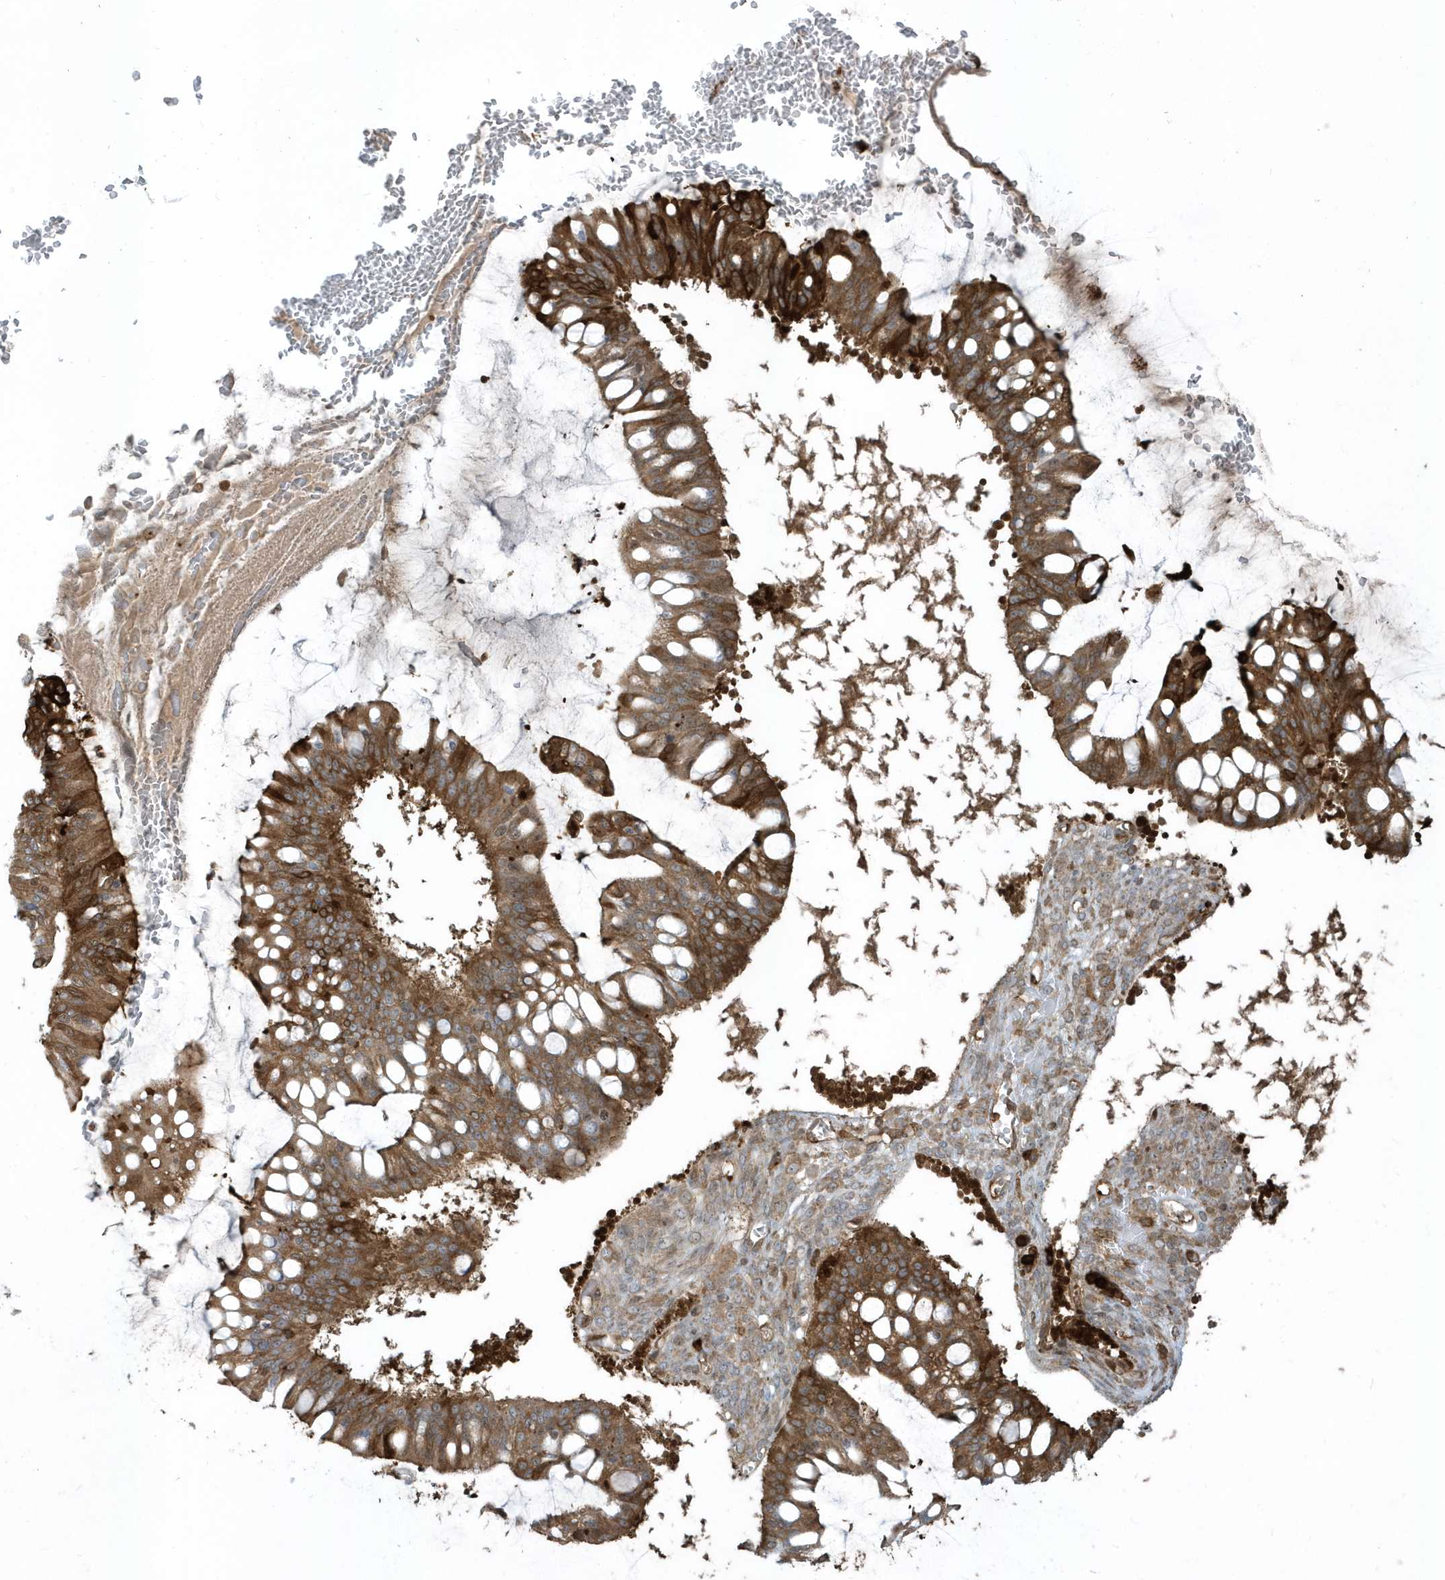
{"staining": {"intensity": "moderate", "quantity": ">75%", "location": "cytoplasmic/membranous"}, "tissue": "ovarian cancer", "cell_type": "Tumor cells", "image_type": "cancer", "snomed": [{"axis": "morphology", "description": "Cystadenocarcinoma, mucinous, NOS"}, {"axis": "topography", "description": "Ovary"}], "caption": "DAB (3,3'-diaminobenzidine) immunohistochemical staining of human ovarian mucinous cystadenocarcinoma reveals moderate cytoplasmic/membranous protein staining in about >75% of tumor cells.", "gene": "CLCN6", "patient": {"sex": "female", "age": 73}}